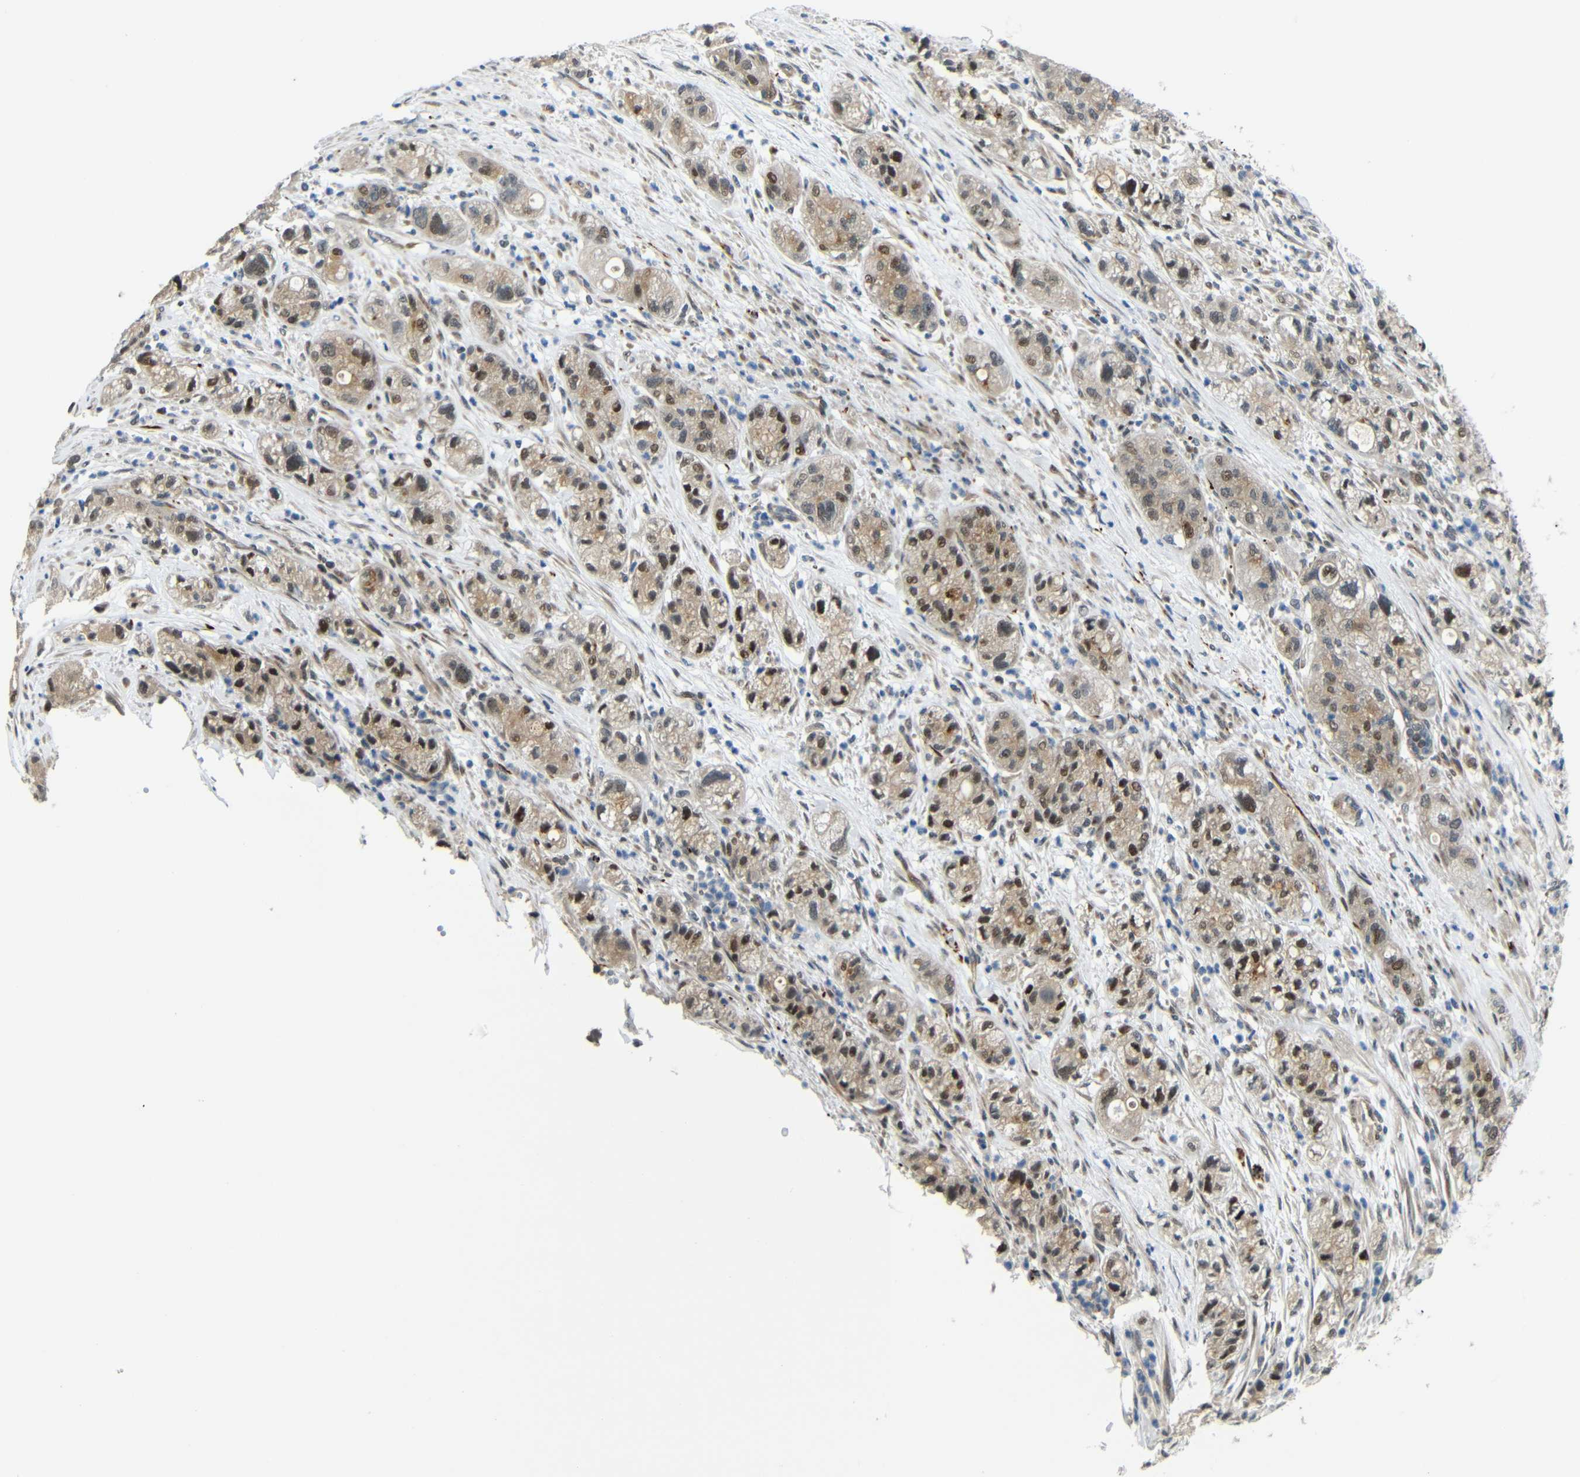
{"staining": {"intensity": "moderate", "quantity": "25%-75%", "location": "cytoplasmic/membranous,nuclear"}, "tissue": "pancreatic cancer", "cell_type": "Tumor cells", "image_type": "cancer", "snomed": [{"axis": "morphology", "description": "Adenocarcinoma, NOS"}, {"axis": "topography", "description": "Pancreas"}], "caption": "High-magnification brightfield microscopy of pancreatic cancer (adenocarcinoma) stained with DAB (brown) and counterstained with hematoxylin (blue). tumor cells exhibit moderate cytoplasmic/membranous and nuclear positivity is seen in approximately25%-75% of cells. (brown staining indicates protein expression, while blue staining denotes nuclei).", "gene": "SYDE1", "patient": {"sex": "female", "age": 78}}